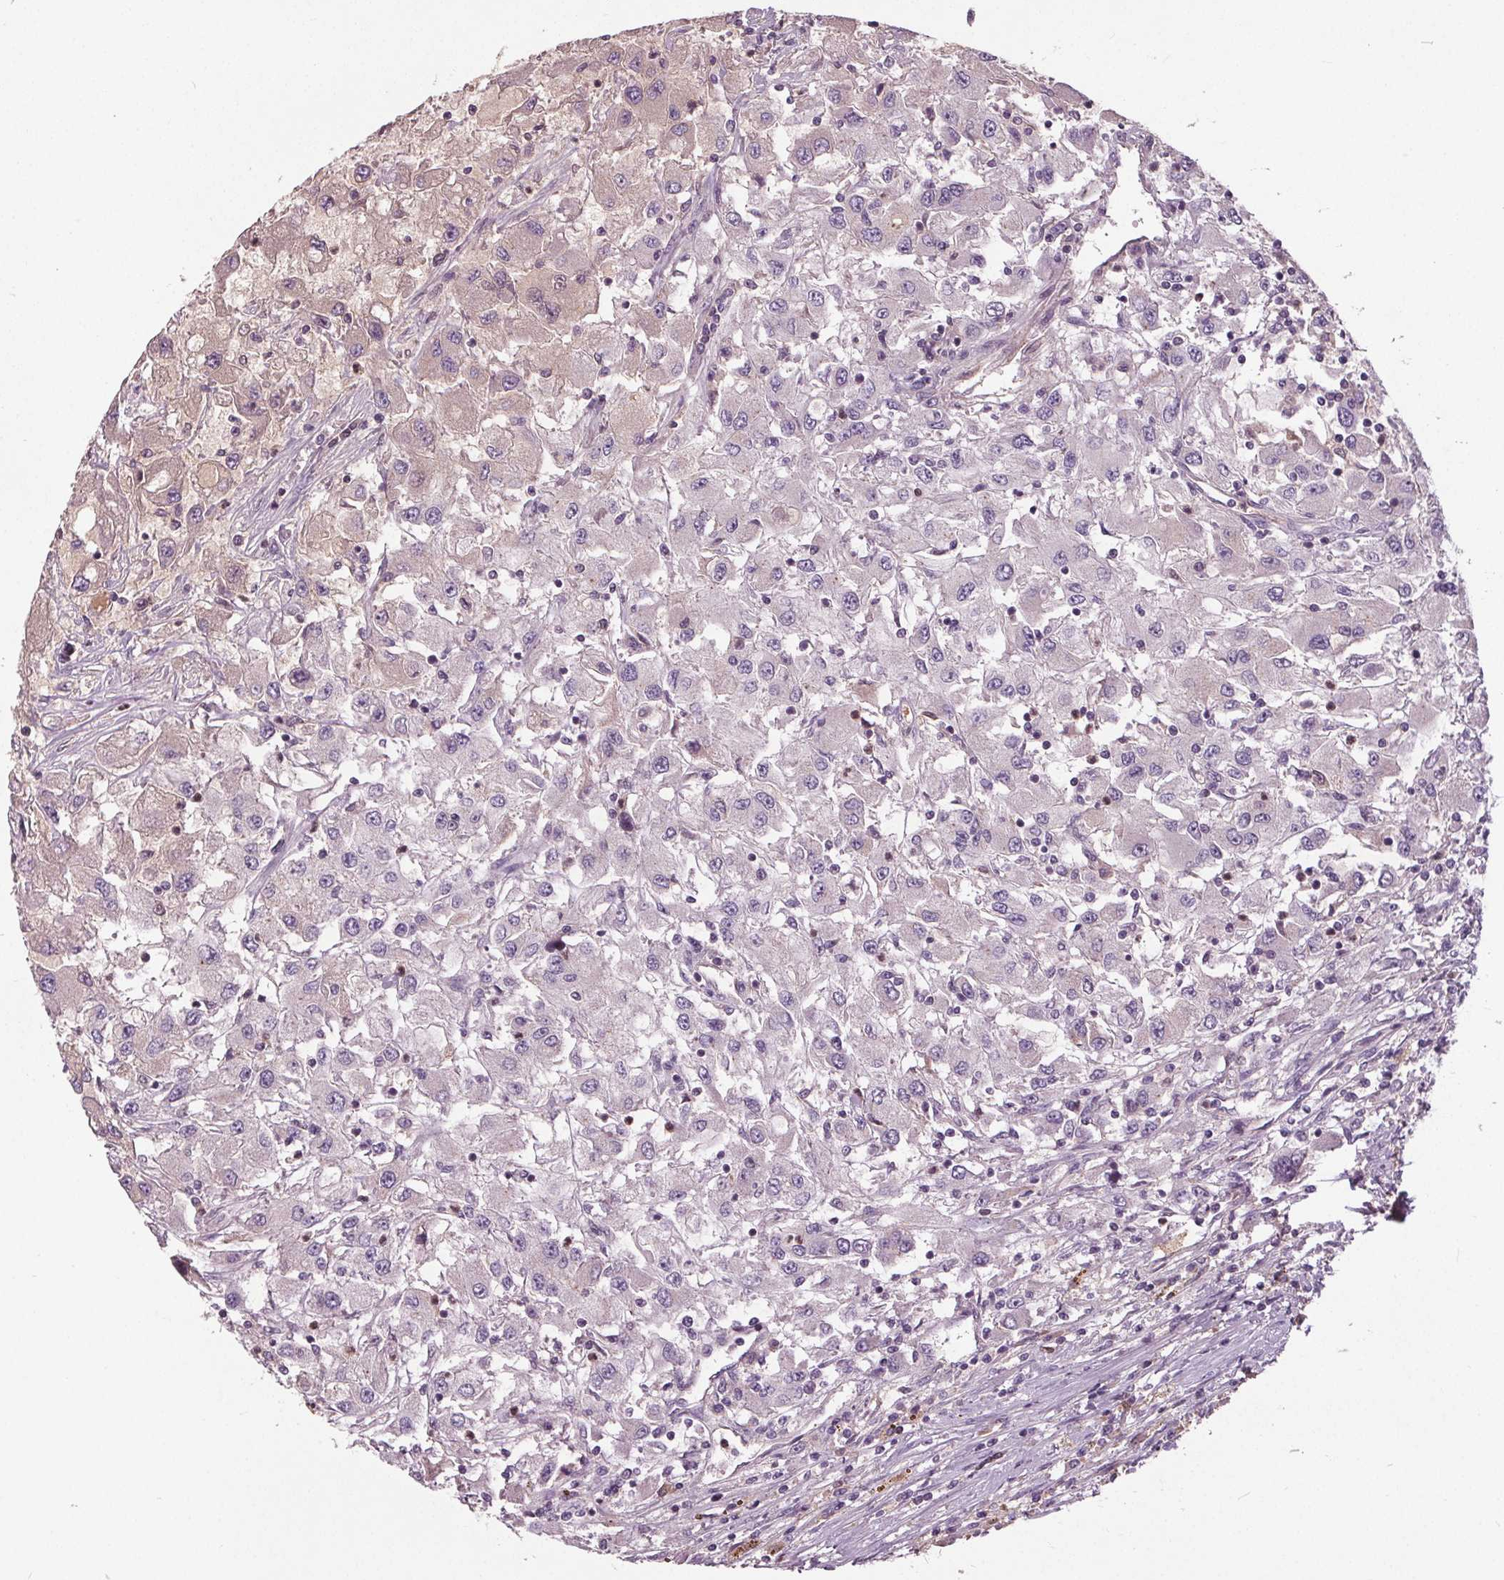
{"staining": {"intensity": "negative", "quantity": "none", "location": "none"}, "tissue": "renal cancer", "cell_type": "Tumor cells", "image_type": "cancer", "snomed": [{"axis": "morphology", "description": "Adenocarcinoma, NOS"}, {"axis": "topography", "description": "Kidney"}], "caption": "Immunohistochemistry (IHC) micrograph of renal adenocarcinoma stained for a protein (brown), which exhibits no expression in tumor cells.", "gene": "PDGFD", "patient": {"sex": "female", "age": 67}}